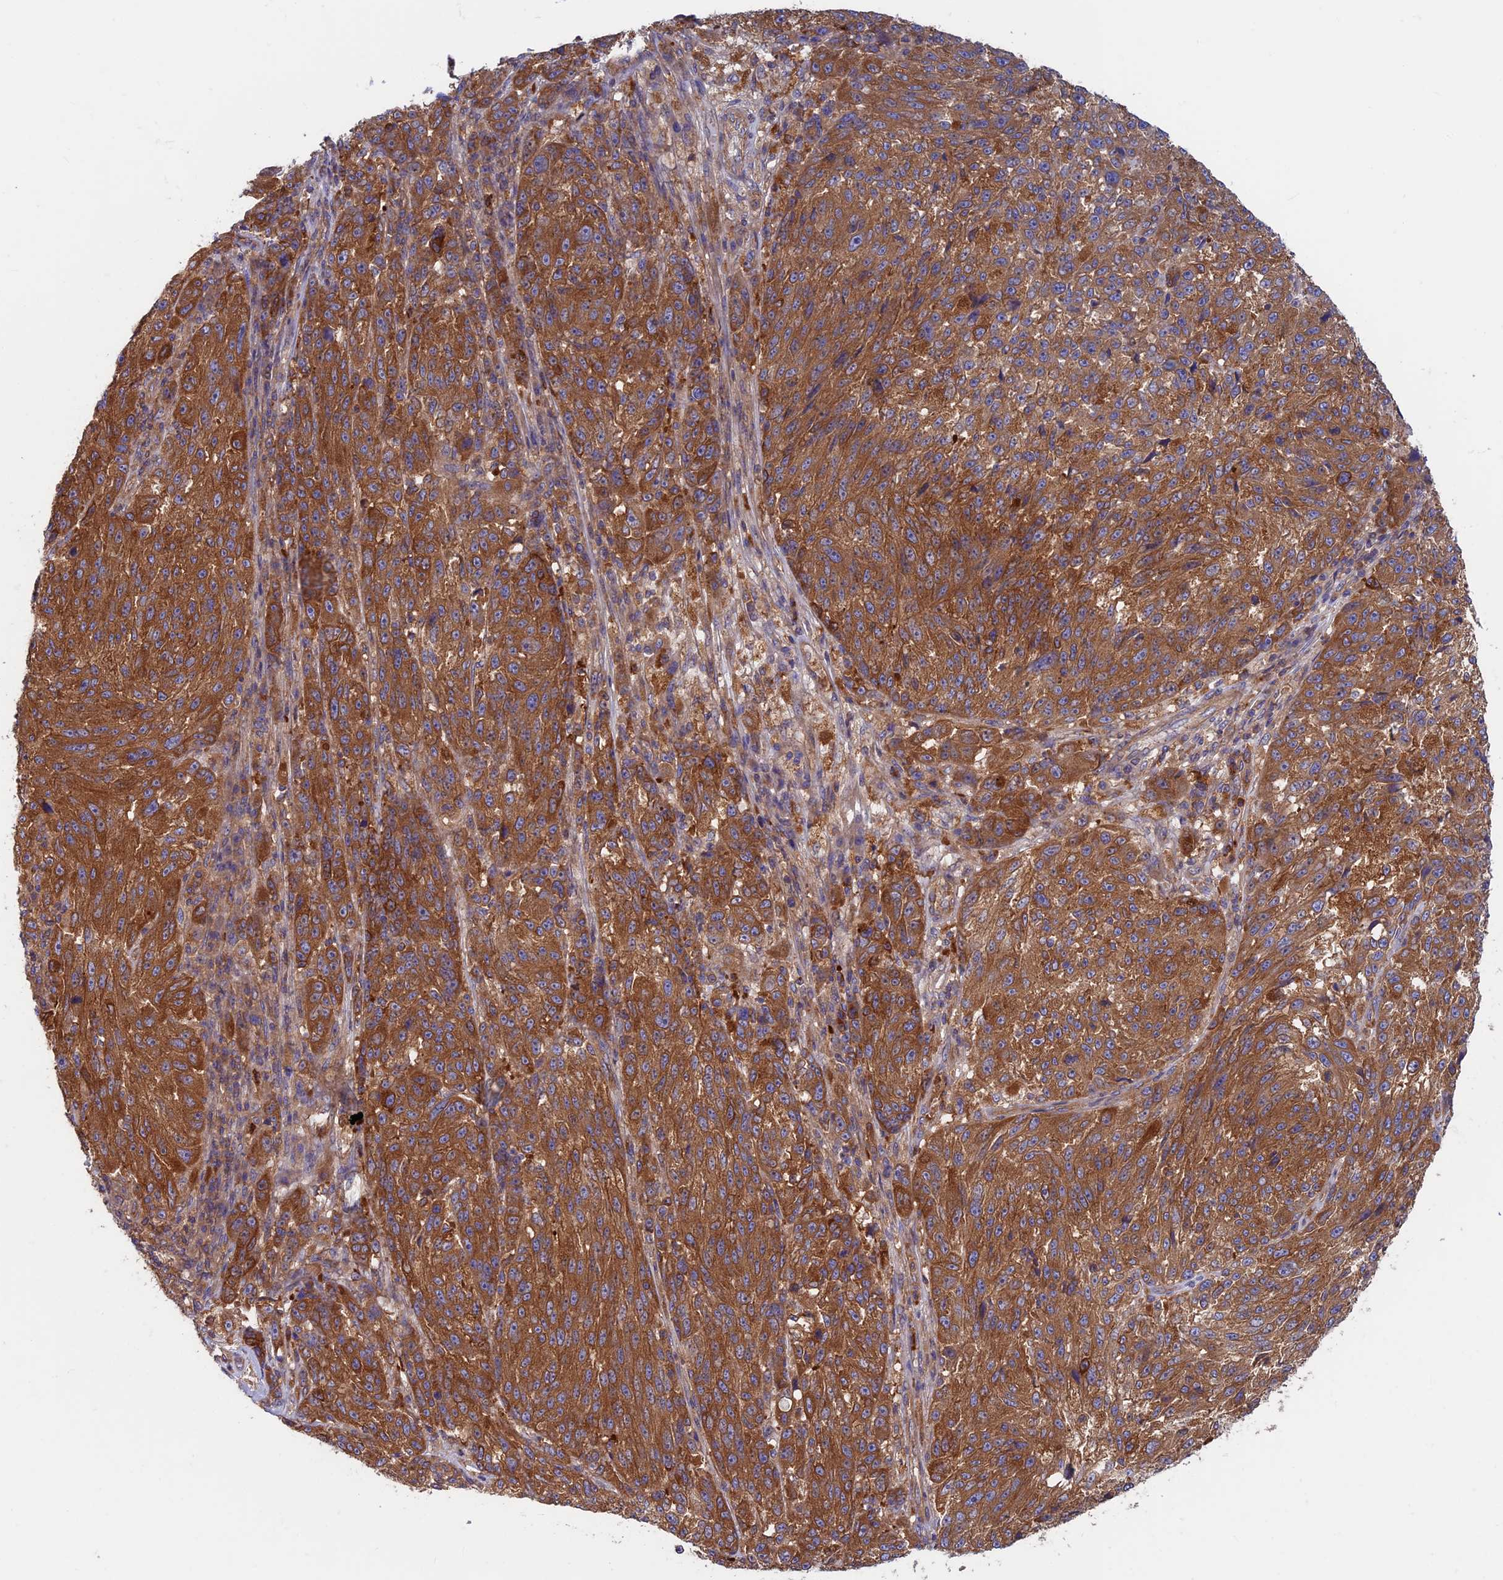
{"staining": {"intensity": "strong", "quantity": ">75%", "location": "cytoplasmic/membranous"}, "tissue": "melanoma", "cell_type": "Tumor cells", "image_type": "cancer", "snomed": [{"axis": "morphology", "description": "Malignant melanoma, NOS"}, {"axis": "topography", "description": "Skin"}], "caption": "This is an image of immunohistochemistry (IHC) staining of melanoma, which shows strong staining in the cytoplasmic/membranous of tumor cells.", "gene": "DNM1L", "patient": {"sex": "male", "age": 53}}